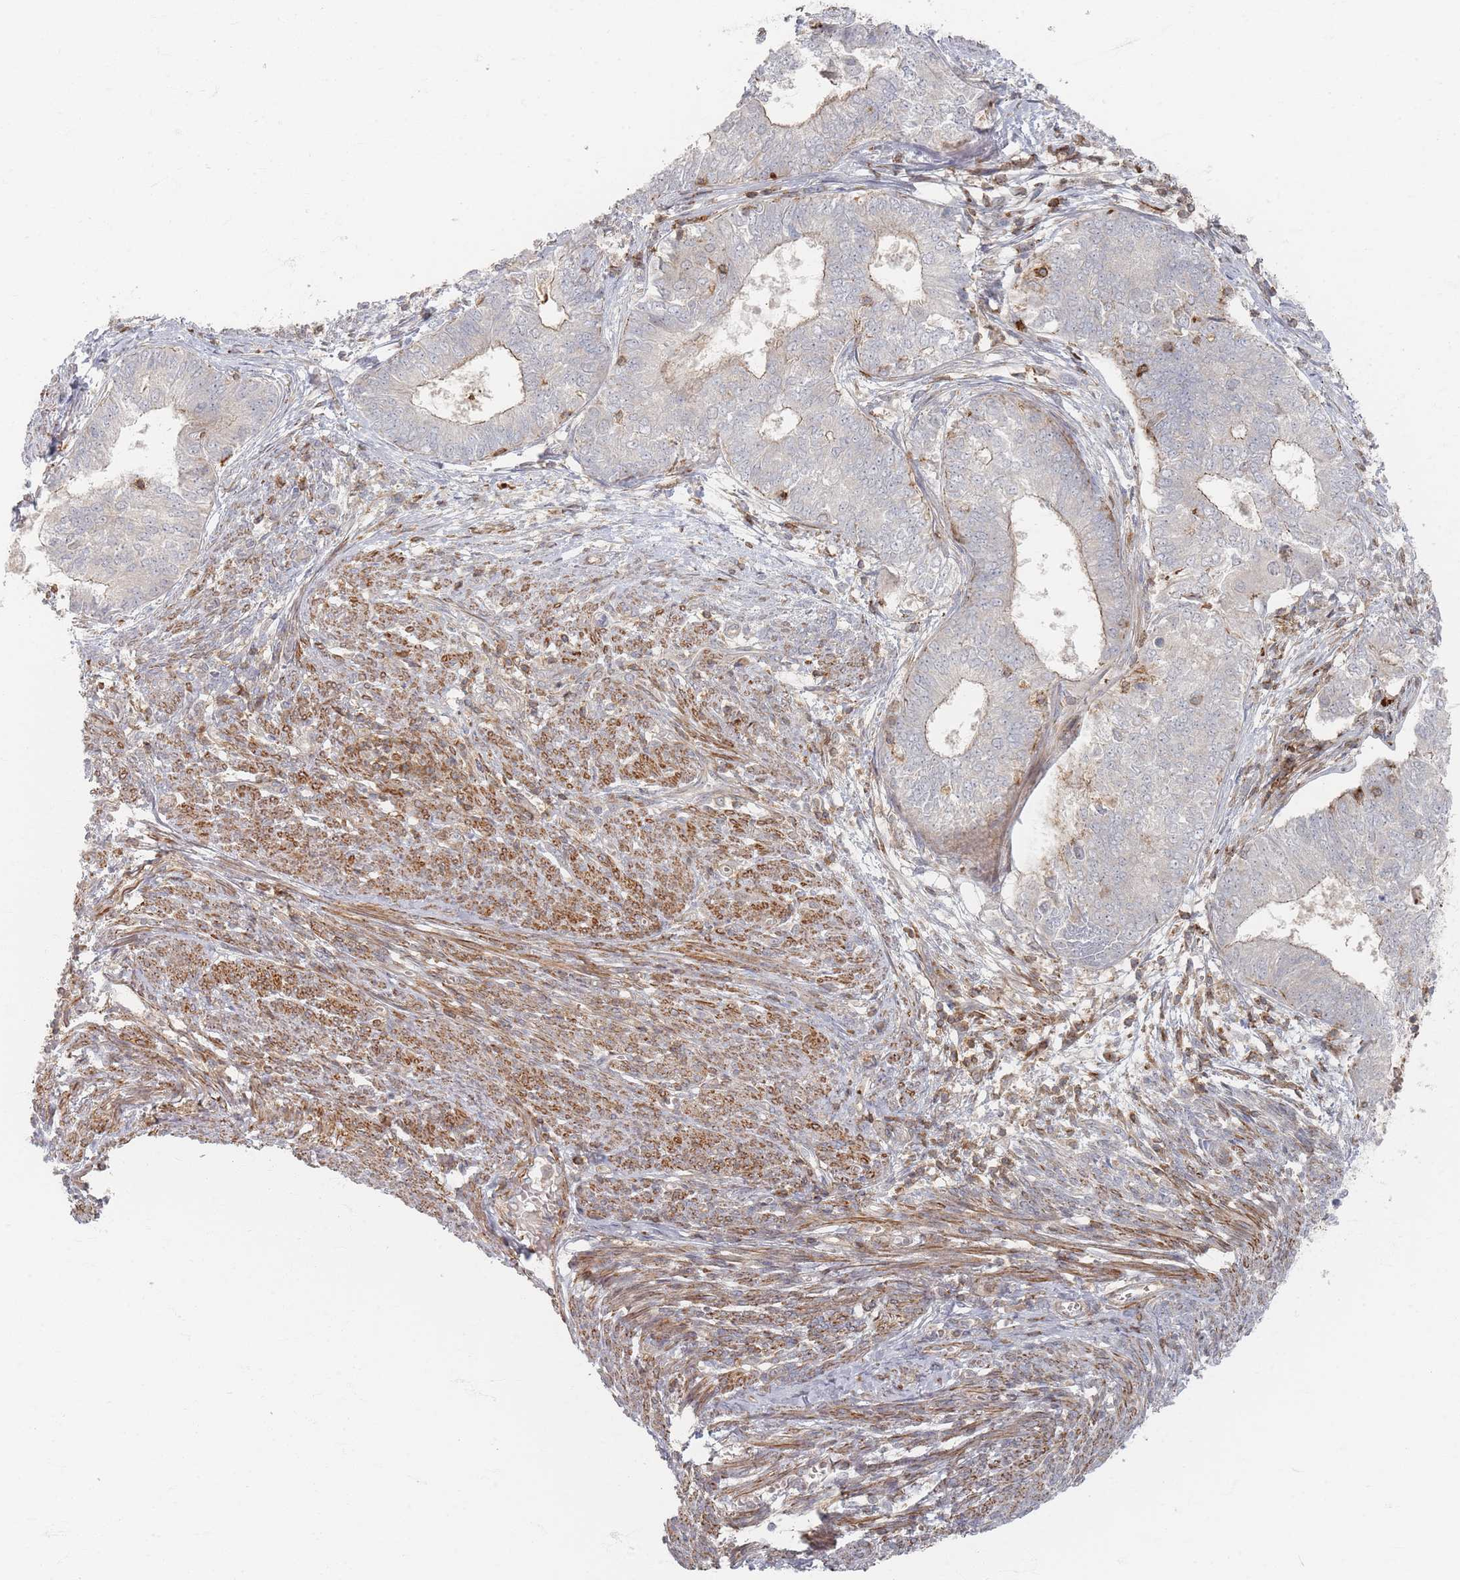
{"staining": {"intensity": "weak", "quantity": "25%-75%", "location": "cytoplasmic/membranous"}, "tissue": "endometrial cancer", "cell_type": "Tumor cells", "image_type": "cancer", "snomed": [{"axis": "morphology", "description": "Adenocarcinoma, NOS"}, {"axis": "topography", "description": "Endometrium"}], "caption": "Human adenocarcinoma (endometrial) stained with a brown dye exhibits weak cytoplasmic/membranous positive expression in about 25%-75% of tumor cells.", "gene": "ZNF852", "patient": {"sex": "female", "age": 62}}